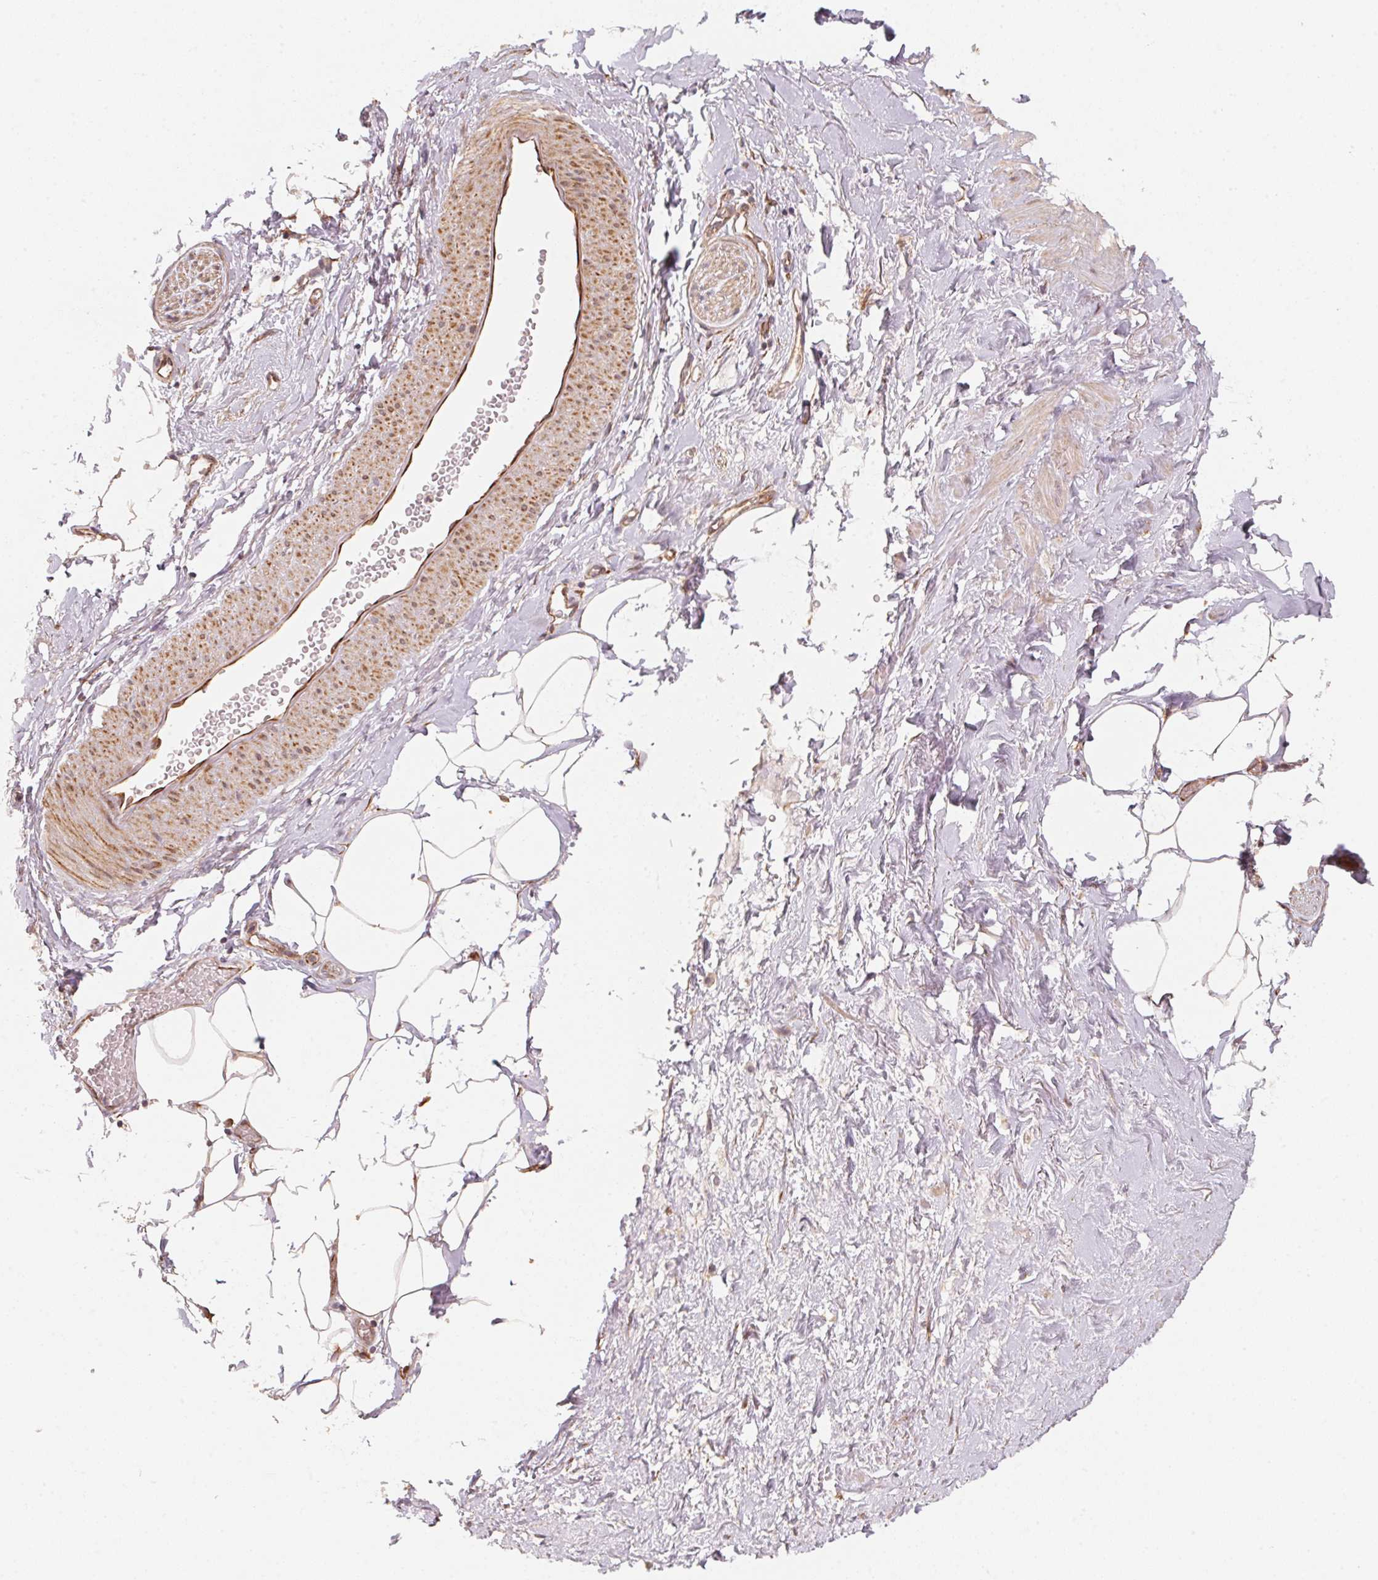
{"staining": {"intensity": "moderate", "quantity": "25%-75%", "location": "cytoplasmic/membranous"}, "tissue": "adipose tissue", "cell_type": "Adipocytes", "image_type": "normal", "snomed": [{"axis": "morphology", "description": "Normal tissue, NOS"}, {"axis": "topography", "description": "Prostate"}, {"axis": "topography", "description": "Peripheral nerve tissue"}], "caption": "Immunohistochemistry photomicrograph of unremarkable adipose tissue: human adipose tissue stained using IHC demonstrates medium levels of moderate protein expression localized specifically in the cytoplasmic/membranous of adipocytes, appearing as a cytoplasmic/membranous brown color.", "gene": "TSPAN12", "patient": {"sex": "male", "age": 55}}